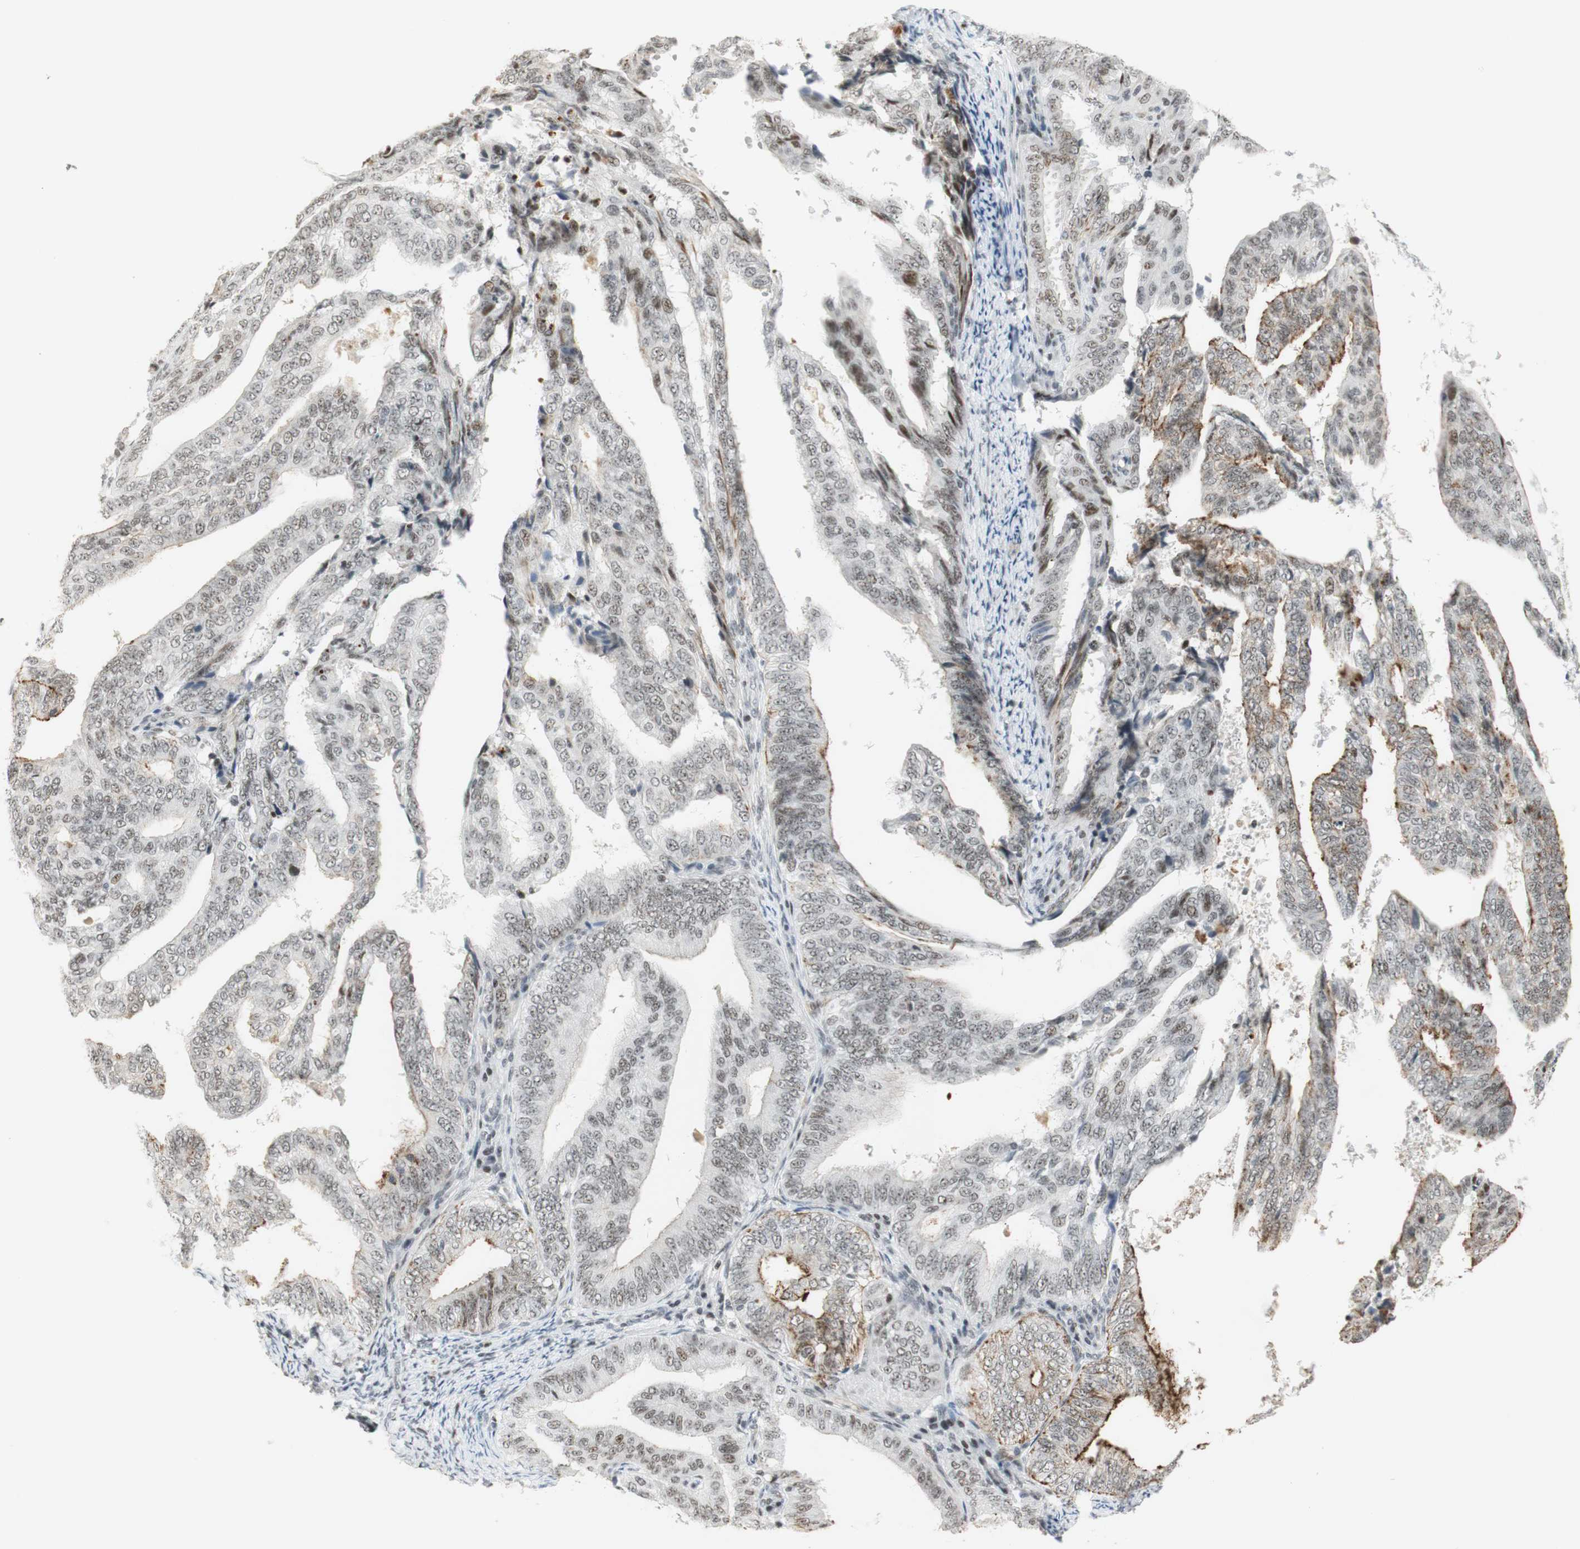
{"staining": {"intensity": "moderate", "quantity": ">75%", "location": "nuclear"}, "tissue": "endometrial cancer", "cell_type": "Tumor cells", "image_type": "cancer", "snomed": [{"axis": "morphology", "description": "Adenocarcinoma, NOS"}, {"axis": "topography", "description": "Endometrium"}], "caption": "Endometrial cancer tissue shows moderate nuclear staining in about >75% of tumor cells (Brightfield microscopy of DAB IHC at high magnification).", "gene": "IRF1", "patient": {"sex": "female", "age": 58}}